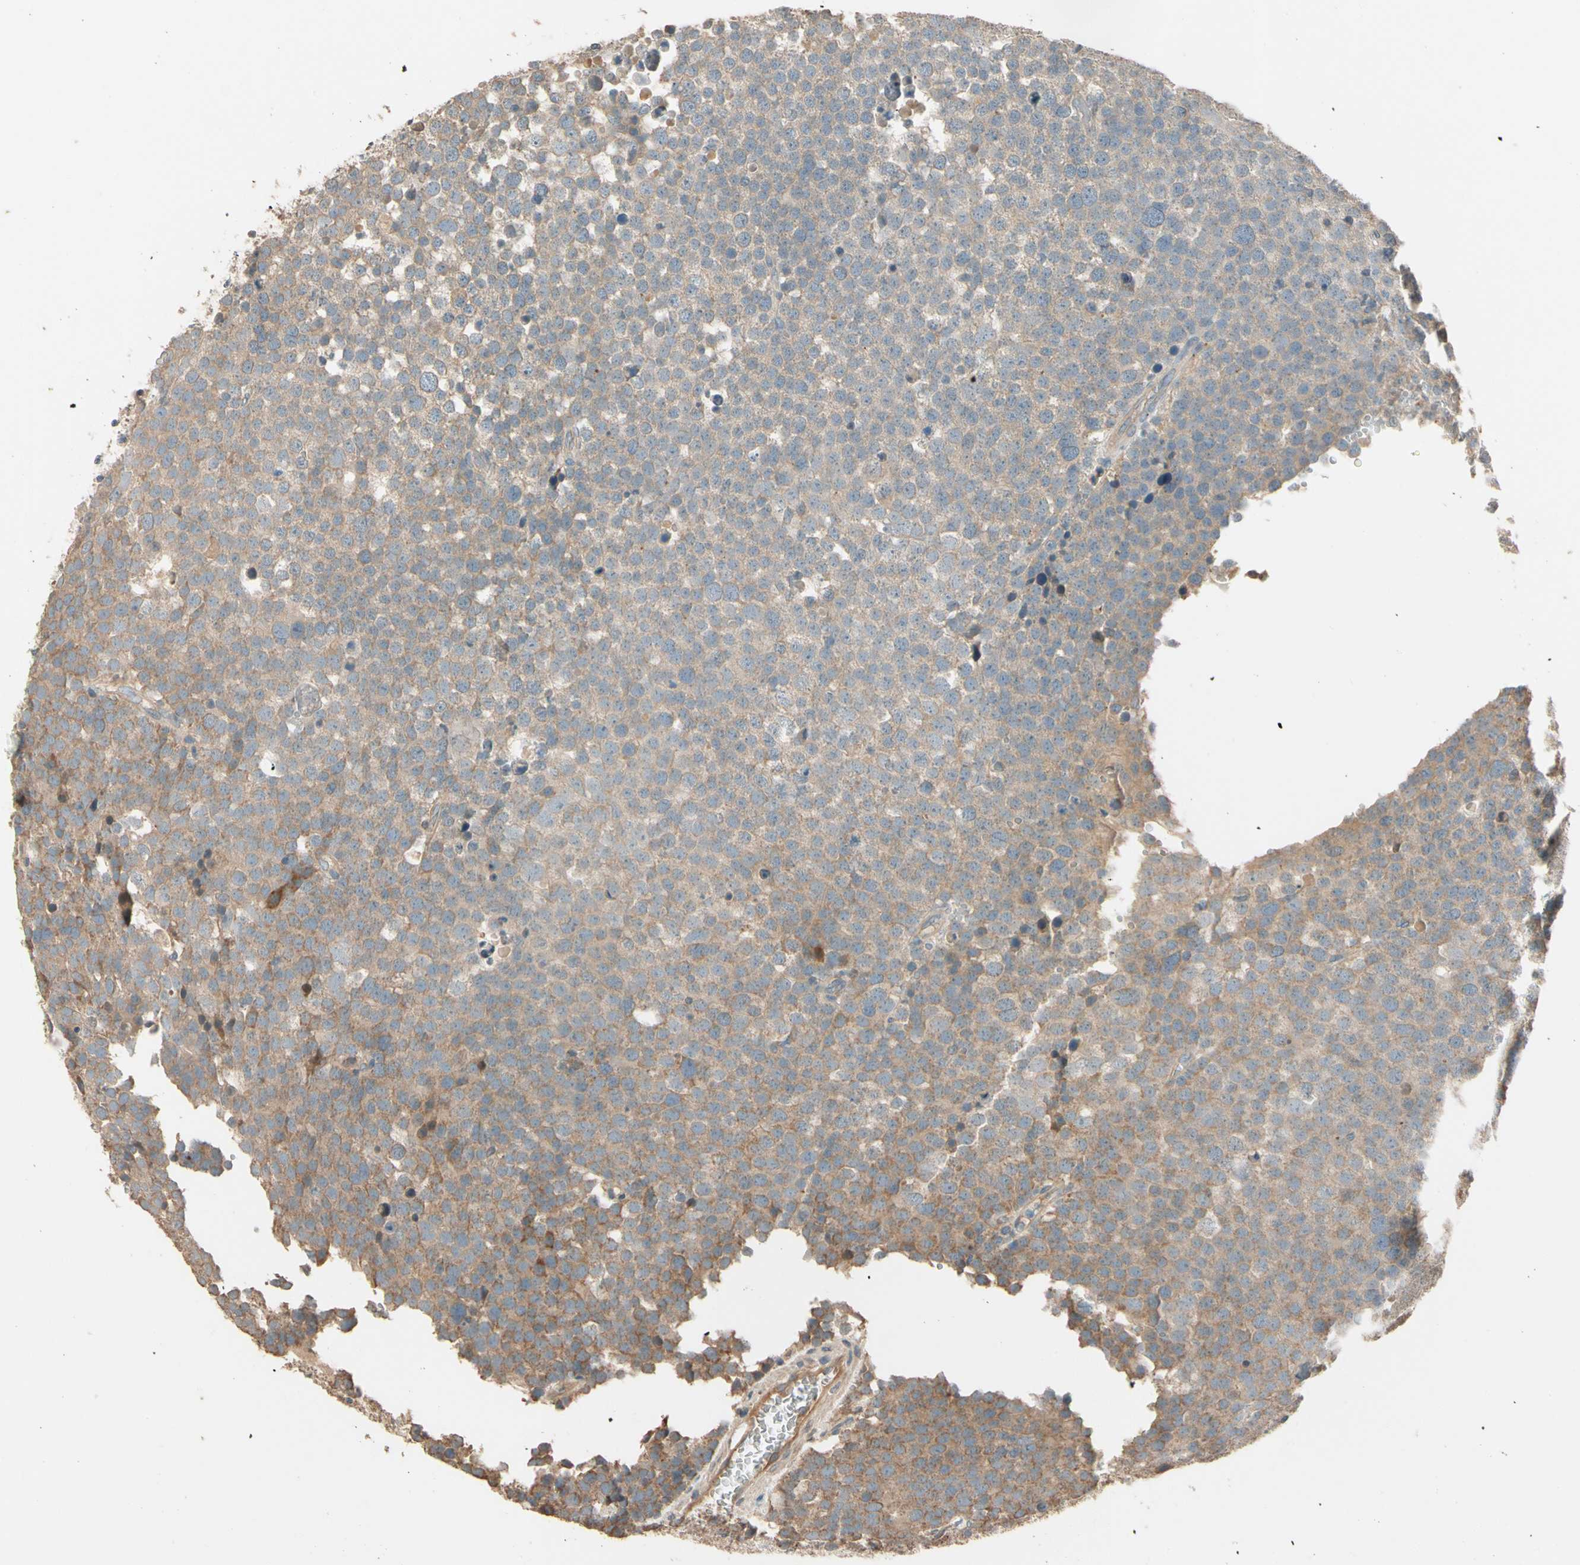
{"staining": {"intensity": "weak", "quantity": ">75%", "location": "cytoplasmic/membranous"}, "tissue": "testis cancer", "cell_type": "Tumor cells", "image_type": "cancer", "snomed": [{"axis": "morphology", "description": "Seminoma, NOS"}, {"axis": "topography", "description": "Testis"}], "caption": "Weak cytoplasmic/membranous expression is identified in approximately >75% of tumor cells in testis cancer (seminoma).", "gene": "TNFRSF21", "patient": {"sex": "male", "age": 71}}